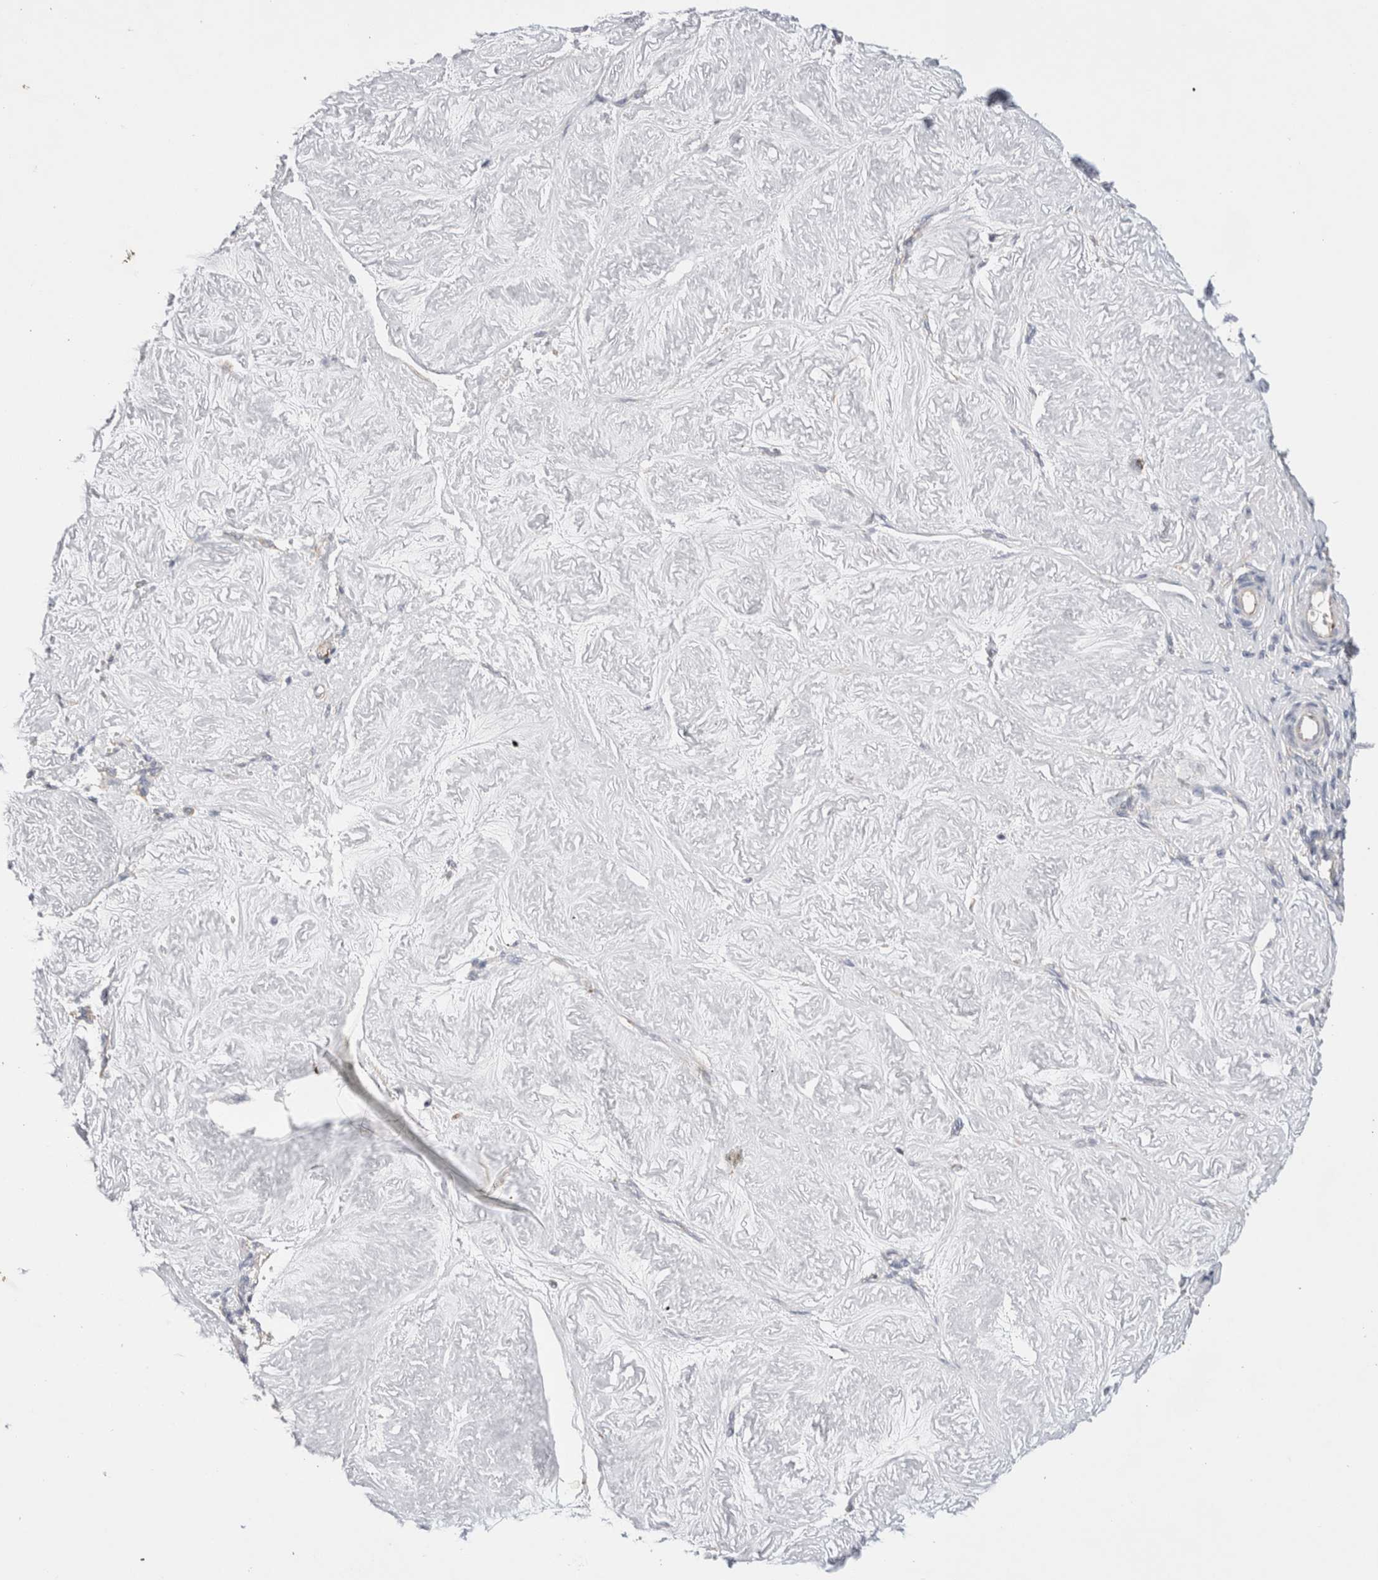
{"staining": {"intensity": "negative", "quantity": "none", "location": "none"}, "tissue": "adipose tissue", "cell_type": "Adipocytes", "image_type": "normal", "snomed": [{"axis": "morphology", "description": "Normal tissue, NOS"}, {"axis": "topography", "description": "Vascular tissue"}, {"axis": "topography", "description": "Fallopian tube"}, {"axis": "topography", "description": "Ovary"}], "caption": "Immunohistochemistry histopathology image of unremarkable adipose tissue stained for a protein (brown), which reveals no positivity in adipocytes.", "gene": "CNPY4", "patient": {"sex": "female", "age": 67}}